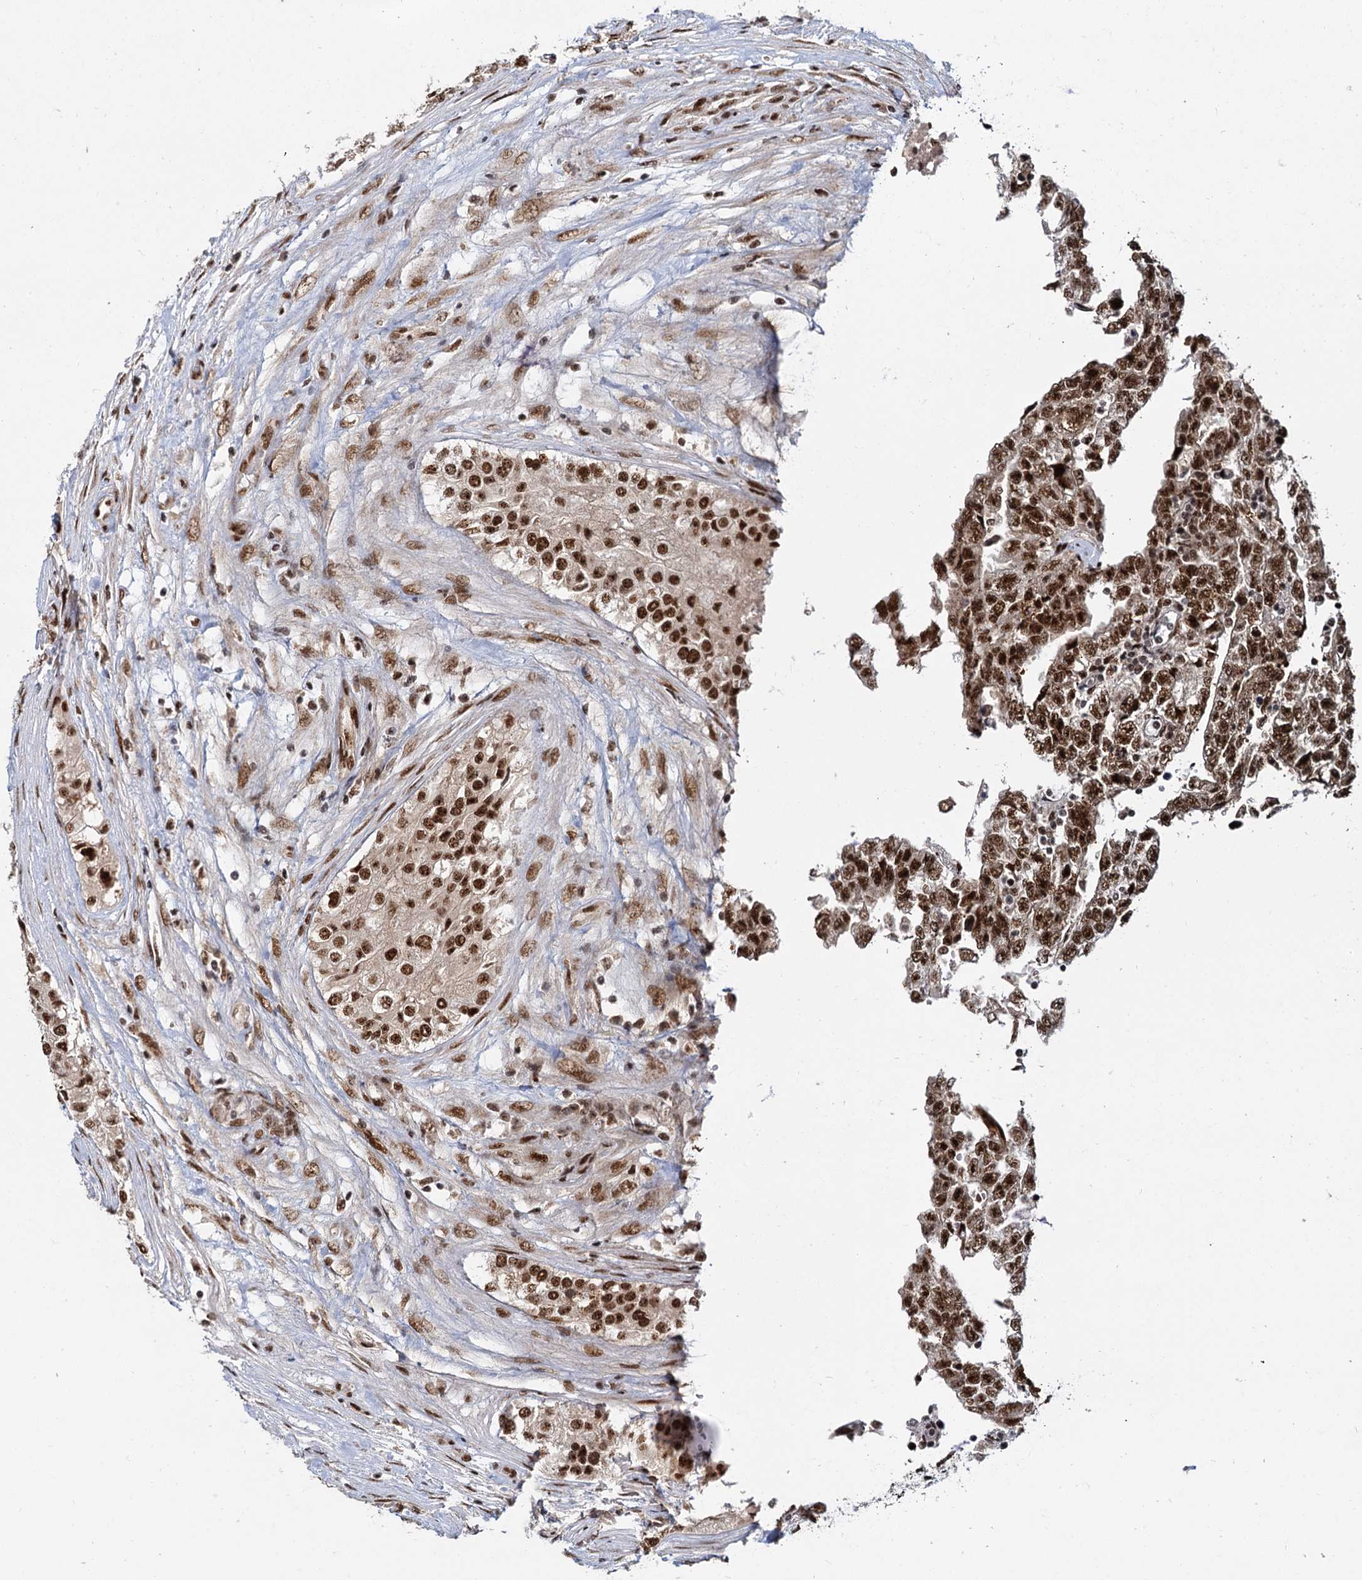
{"staining": {"intensity": "strong", "quantity": ">75%", "location": "cytoplasmic/membranous,nuclear"}, "tissue": "testis cancer", "cell_type": "Tumor cells", "image_type": "cancer", "snomed": [{"axis": "morphology", "description": "Carcinoma, Embryonal, NOS"}, {"axis": "topography", "description": "Testis"}], "caption": "This photomicrograph shows immunohistochemistry (IHC) staining of human testis cancer (embryonal carcinoma), with high strong cytoplasmic/membranous and nuclear staining in approximately >75% of tumor cells.", "gene": "WBP4", "patient": {"sex": "male", "age": 25}}